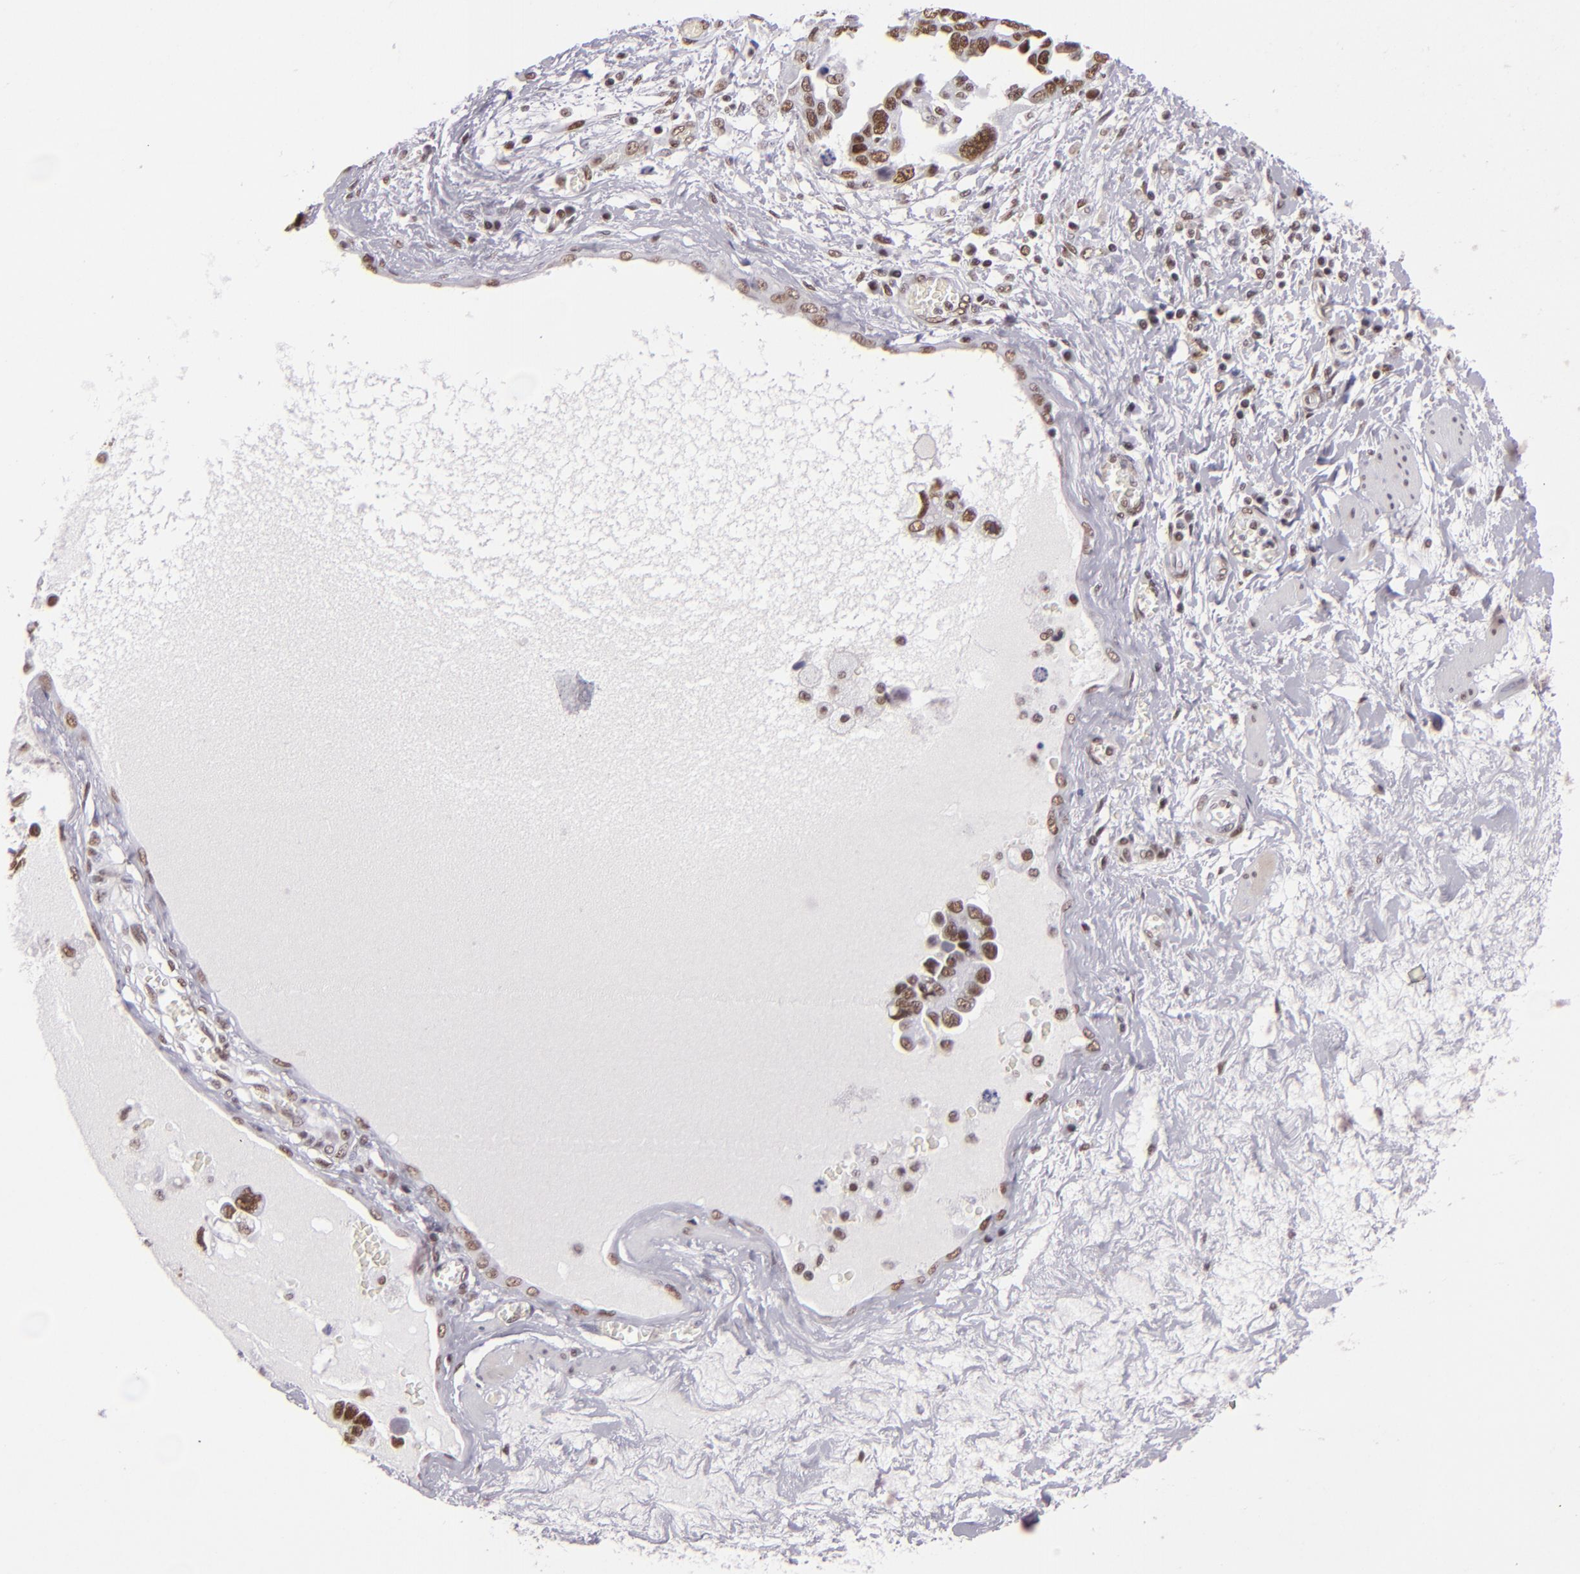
{"staining": {"intensity": "moderate", "quantity": ">75%", "location": "nuclear"}, "tissue": "ovarian cancer", "cell_type": "Tumor cells", "image_type": "cancer", "snomed": [{"axis": "morphology", "description": "Cystadenocarcinoma, serous, NOS"}, {"axis": "topography", "description": "Ovary"}], "caption": "Brown immunohistochemical staining in human ovarian cancer demonstrates moderate nuclear expression in approximately >75% of tumor cells. (DAB IHC, brown staining for protein, blue staining for nuclei).", "gene": "BRD8", "patient": {"sex": "female", "age": 63}}